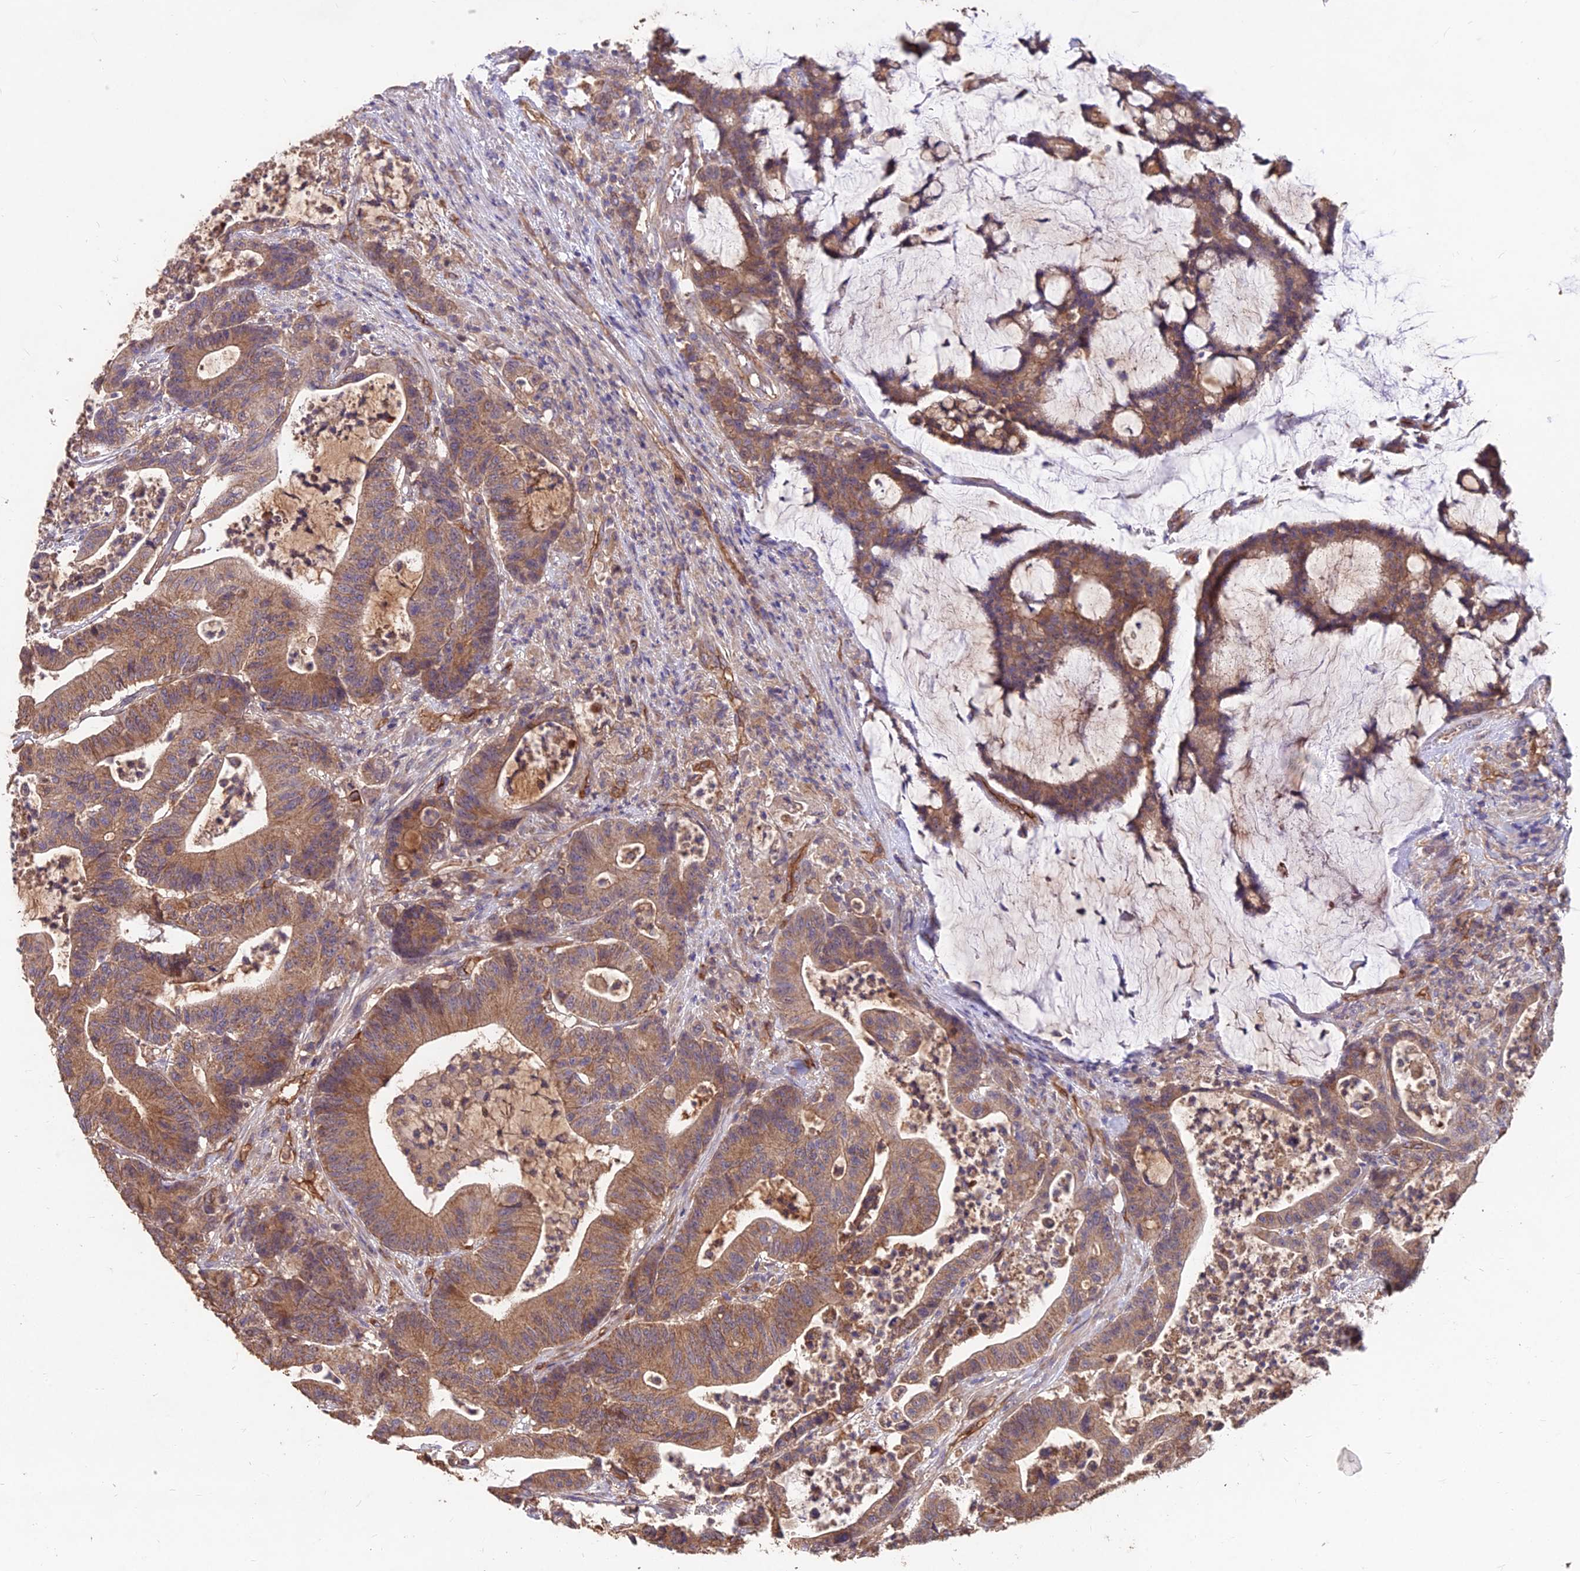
{"staining": {"intensity": "moderate", "quantity": ">75%", "location": "cytoplasmic/membranous"}, "tissue": "colorectal cancer", "cell_type": "Tumor cells", "image_type": "cancer", "snomed": [{"axis": "morphology", "description": "Adenocarcinoma, NOS"}, {"axis": "topography", "description": "Colon"}], "caption": "Immunohistochemistry micrograph of colorectal adenocarcinoma stained for a protein (brown), which displays medium levels of moderate cytoplasmic/membranous expression in approximately >75% of tumor cells.", "gene": "CEMIP2", "patient": {"sex": "female", "age": 84}}